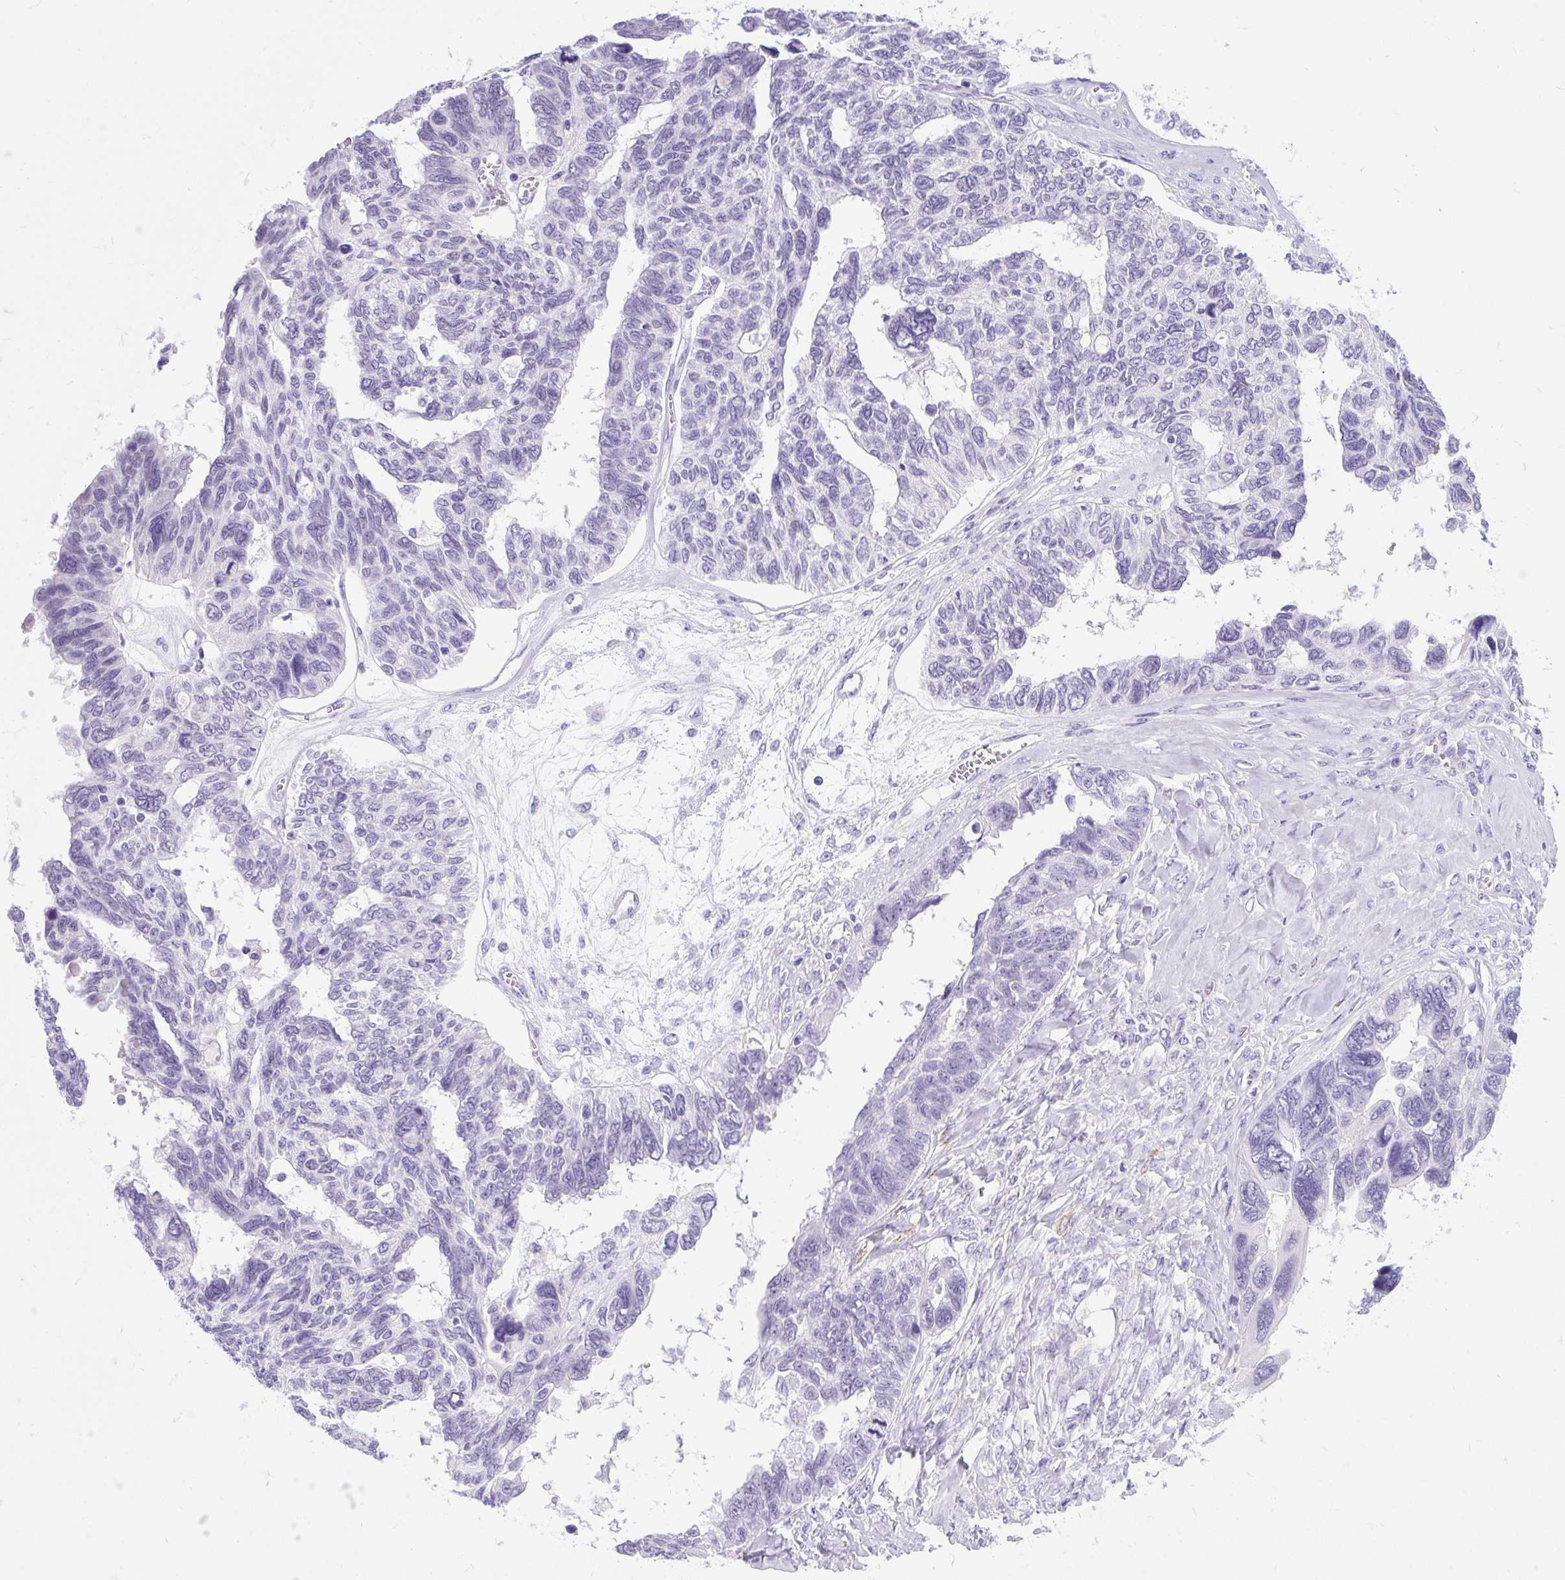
{"staining": {"intensity": "negative", "quantity": "none", "location": "none"}, "tissue": "ovarian cancer", "cell_type": "Tumor cells", "image_type": "cancer", "snomed": [{"axis": "morphology", "description": "Cystadenocarcinoma, serous, NOS"}, {"axis": "topography", "description": "Ovary"}], "caption": "Immunohistochemistry histopathology image of neoplastic tissue: ovarian serous cystadenocarcinoma stained with DAB (3,3'-diaminobenzidine) exhibits no significant protein staining in tumor cells. (DAB (3,3'-diaminobenzidine) immunohistochemistry (IHC), high magnification).", "gene": "SCGB1A1", "patient": {"sex": "female", "age": 79}}